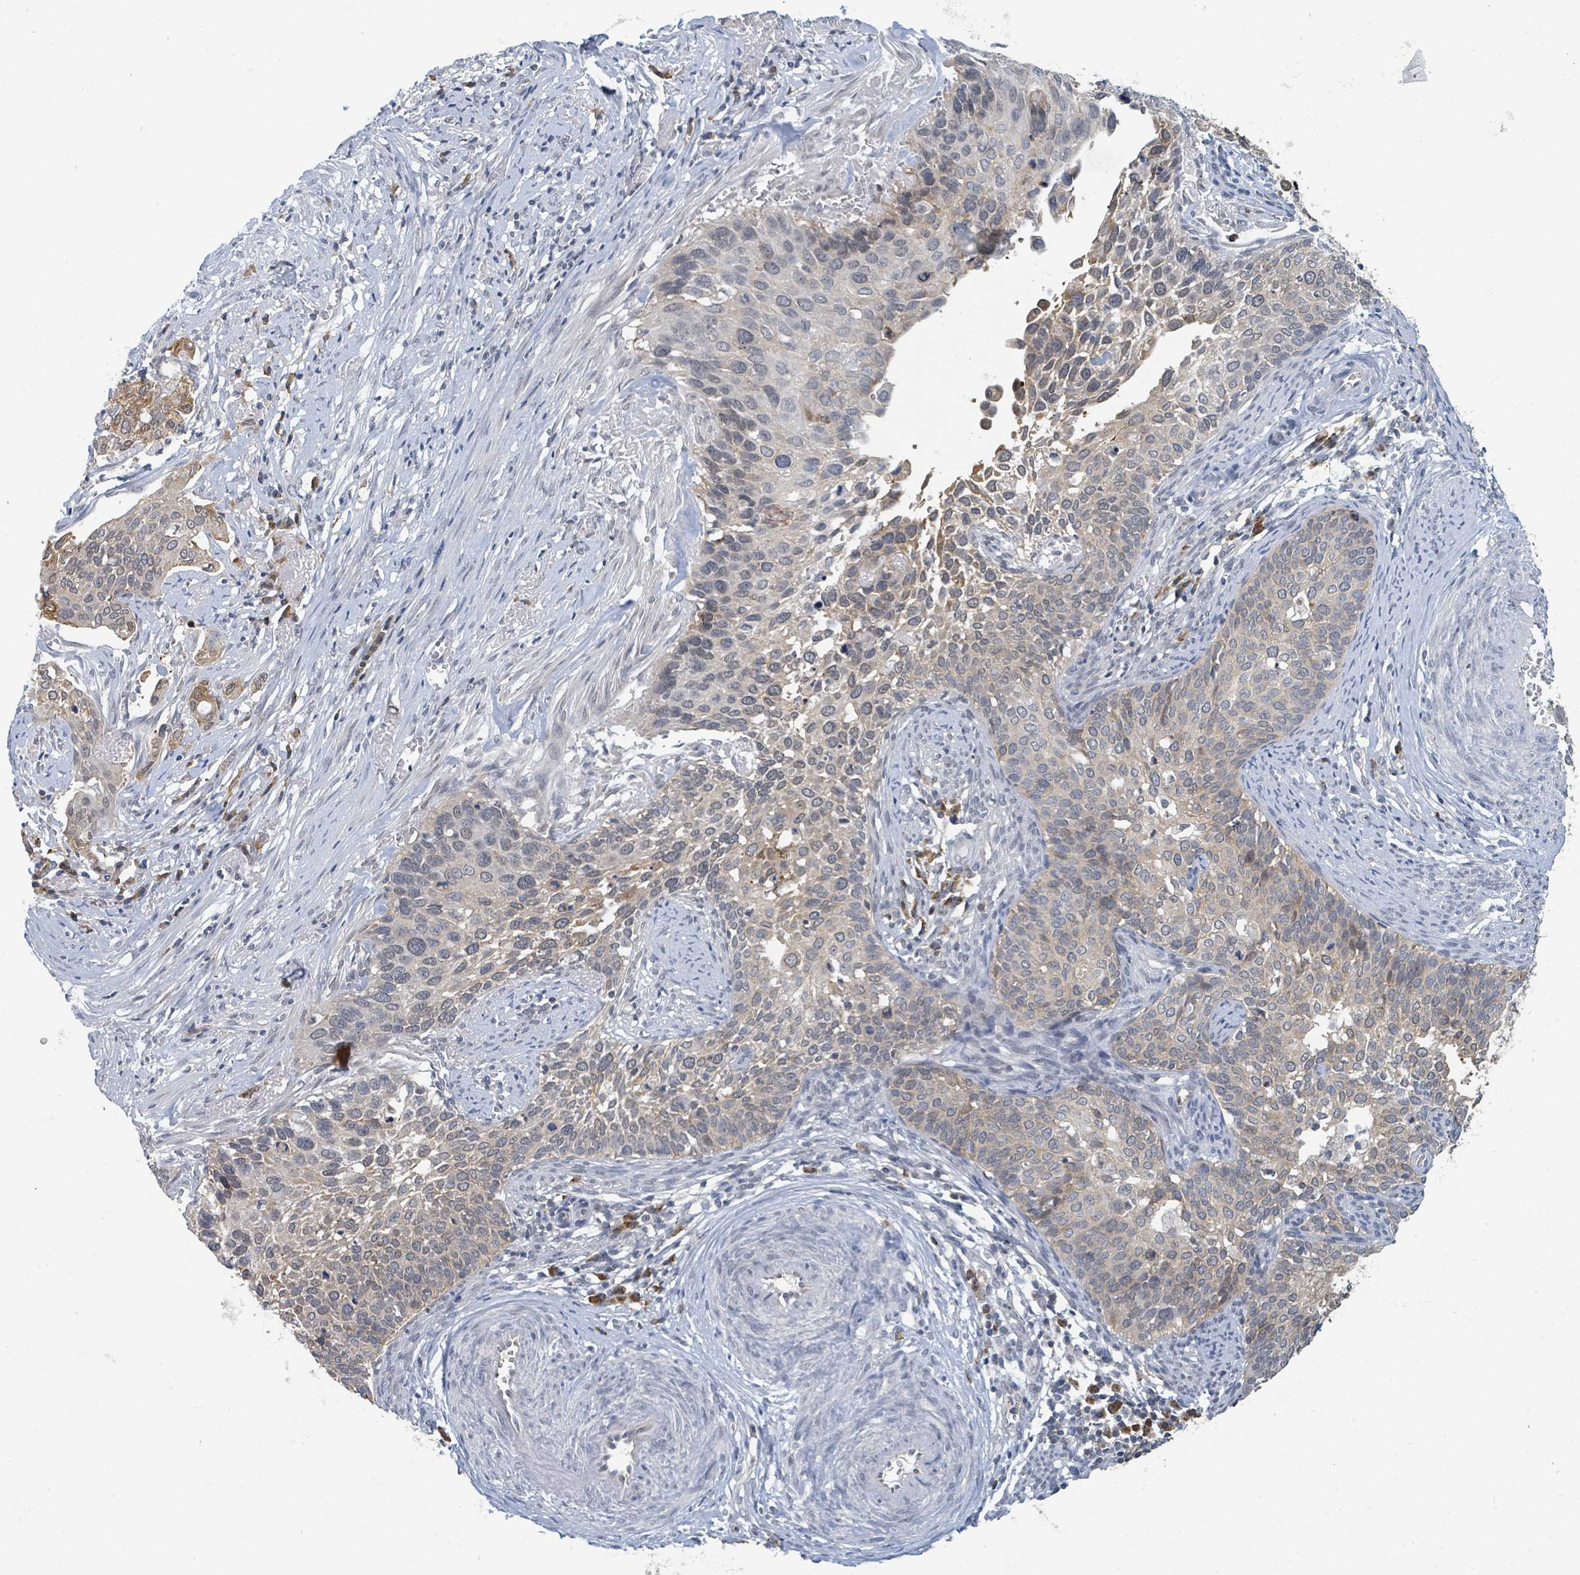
{"staining": {"intensity": "weak", "quantity": "25%-75%", "location": "cytoplasmic/membranous"}, "tissue": "cervical cancer", "cell_type": "Tumor cells", "image_type": "cancer", "snomed": [{"axis": "morphology", "description": "Squamous cell carcinoma, NOS"}, {"axis": "topography", "description": "Cervix"}], "caption": "IHC of squamous cell carcinoma (cervical) exhibits low levels of weak cytoplasmic/membranous staining in approximately 25%-75% of tumor cells.", "gene": "ANKRD55", "patient": {"sex": "female", "age": 44}}